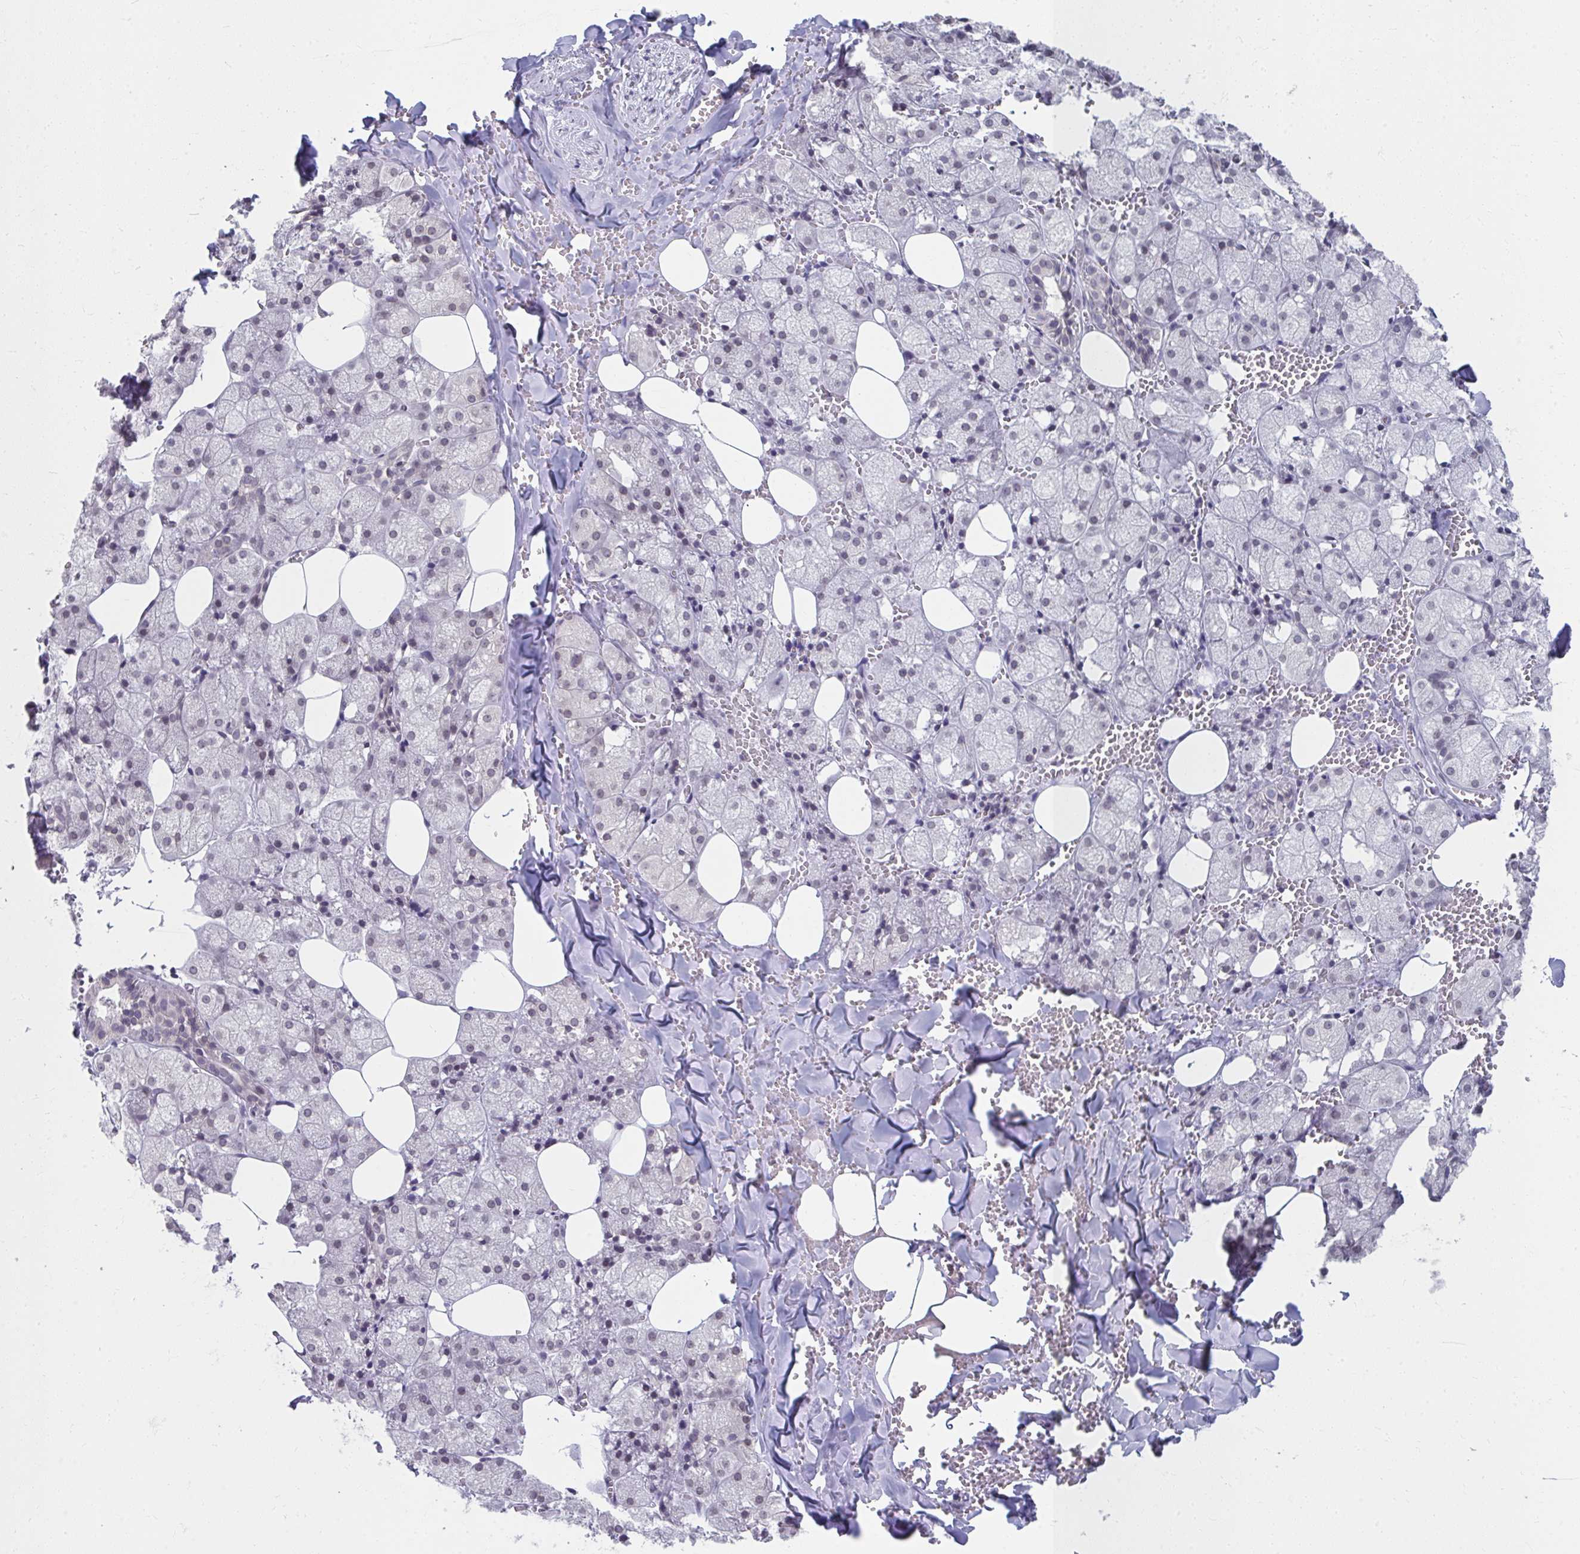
{"staining": {"intensity": "weak", "quantity": "<25%", "location": "nuclear"}, "tissue": "salivary gland", "cell_type": "Glandular cells", "image_type": "normal", "snomed": [{"axis": "morphology", "description": "Normal tissue, NOS"}, {"axis": "topography", "description": "Salivary gland"}, {"axis": "topography", "description": "Peripheral nerve tissue"}], "caption": "Protein analysis of unremarkable salivary gland shows no significant positivity in glandular cells.", "gene": "NUP133", "patient": {"sex": "male", "age": 38}}